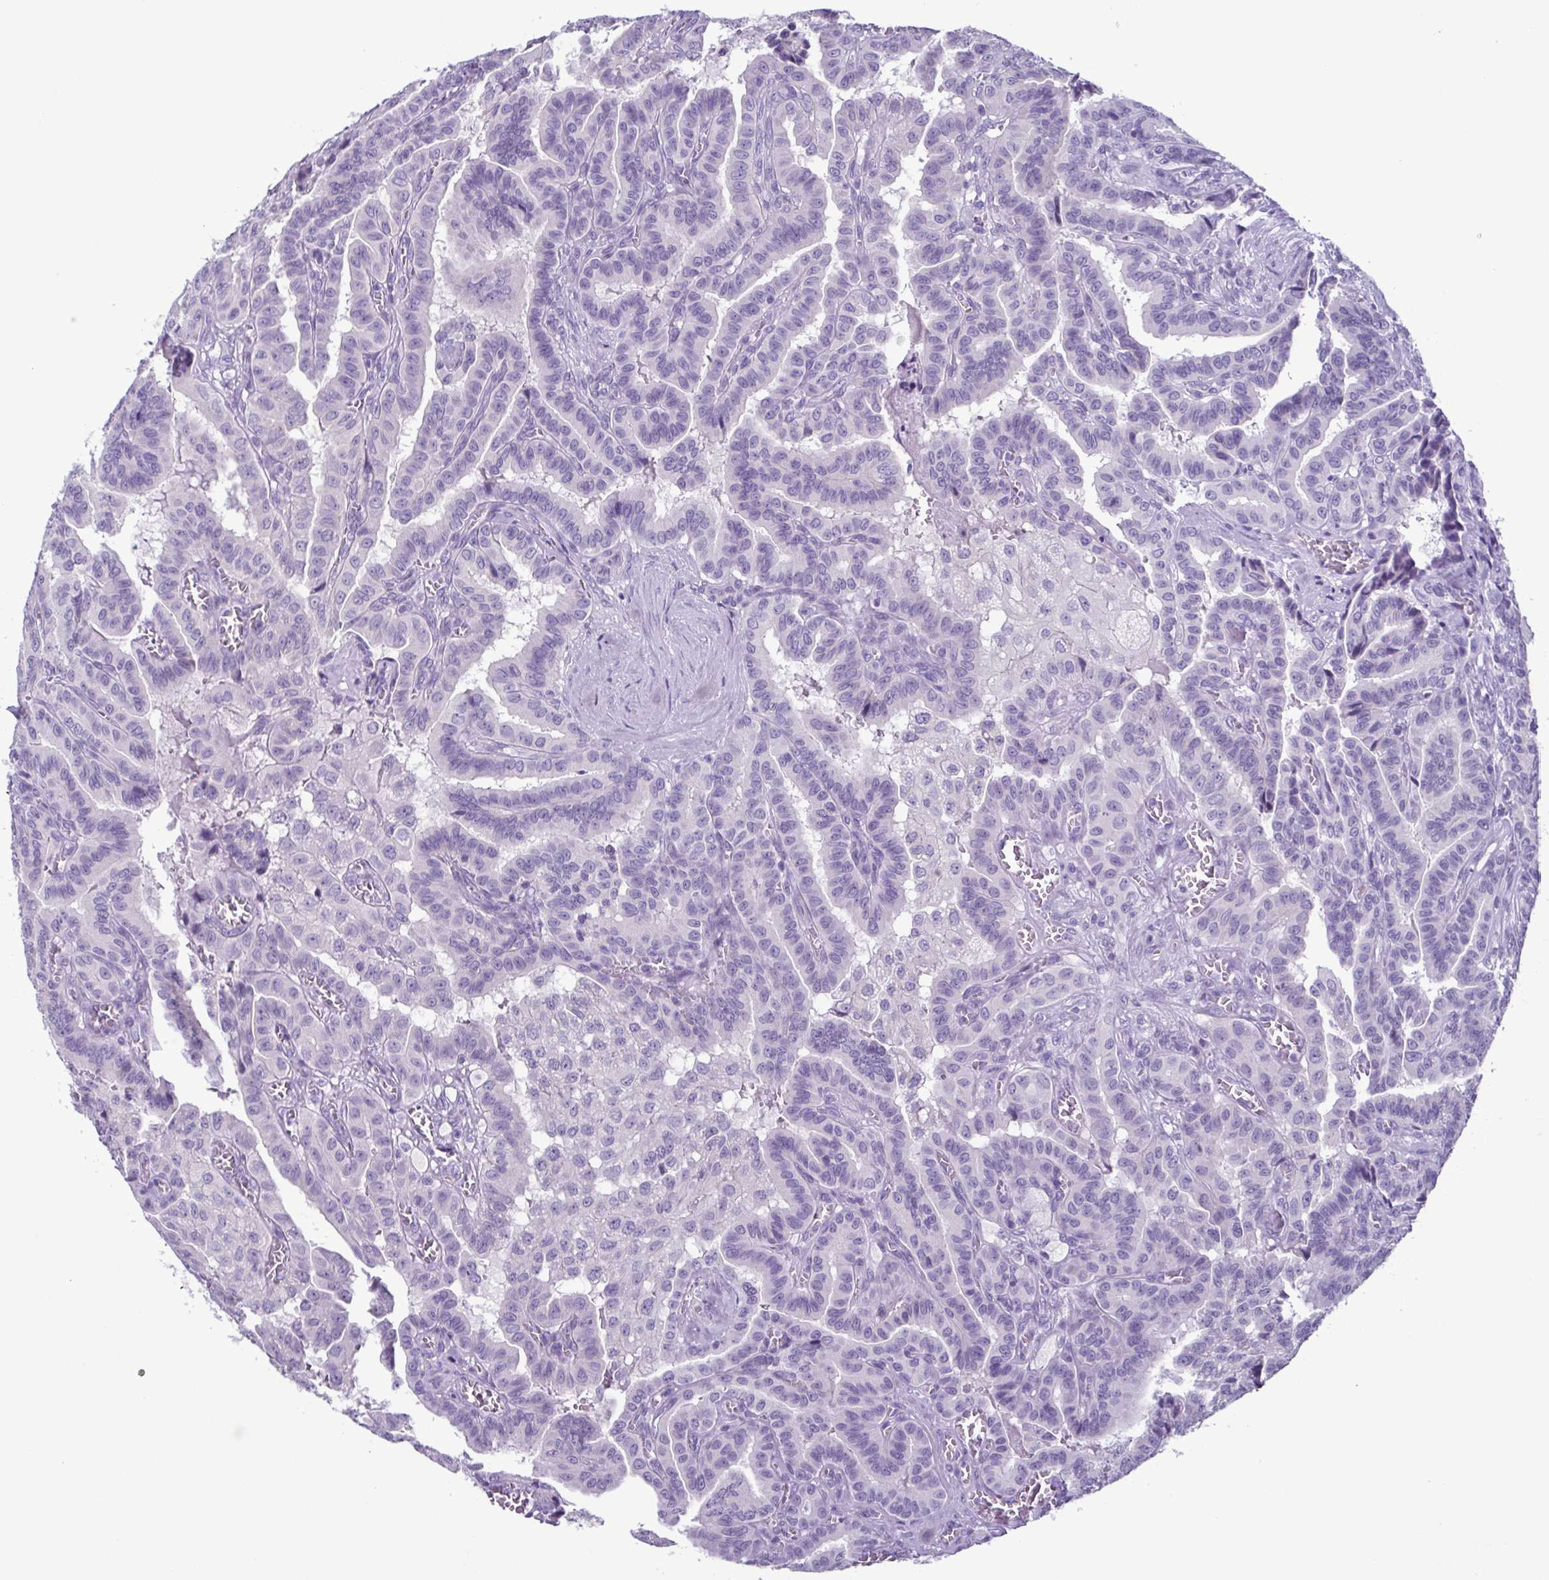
{"staining": {"intensity": "negative", "quantity": "none", "location": "none"}, "tissue": "thyroid cancer", "cell_type": "Tumor cells", "image_type": "cancer", "snomed": [{"axis": "morphology", "description": "Papillary adenocarcinoma, NOS"}, {"axis": "morphology", "description": "Papillary adenoma metastatic"}, {"axis": "topography", "description": "Thyroid gland"}], "caption": "Image shows no significant protein staining in tumor cells of thyroid papillary adenocarcinoma. The staining is performed using DAB brown chromogen with nuclei counter-stained in using hematoxylin.", "gene": "INAFM1", "patient": {"sex": "male", "age": 87}}